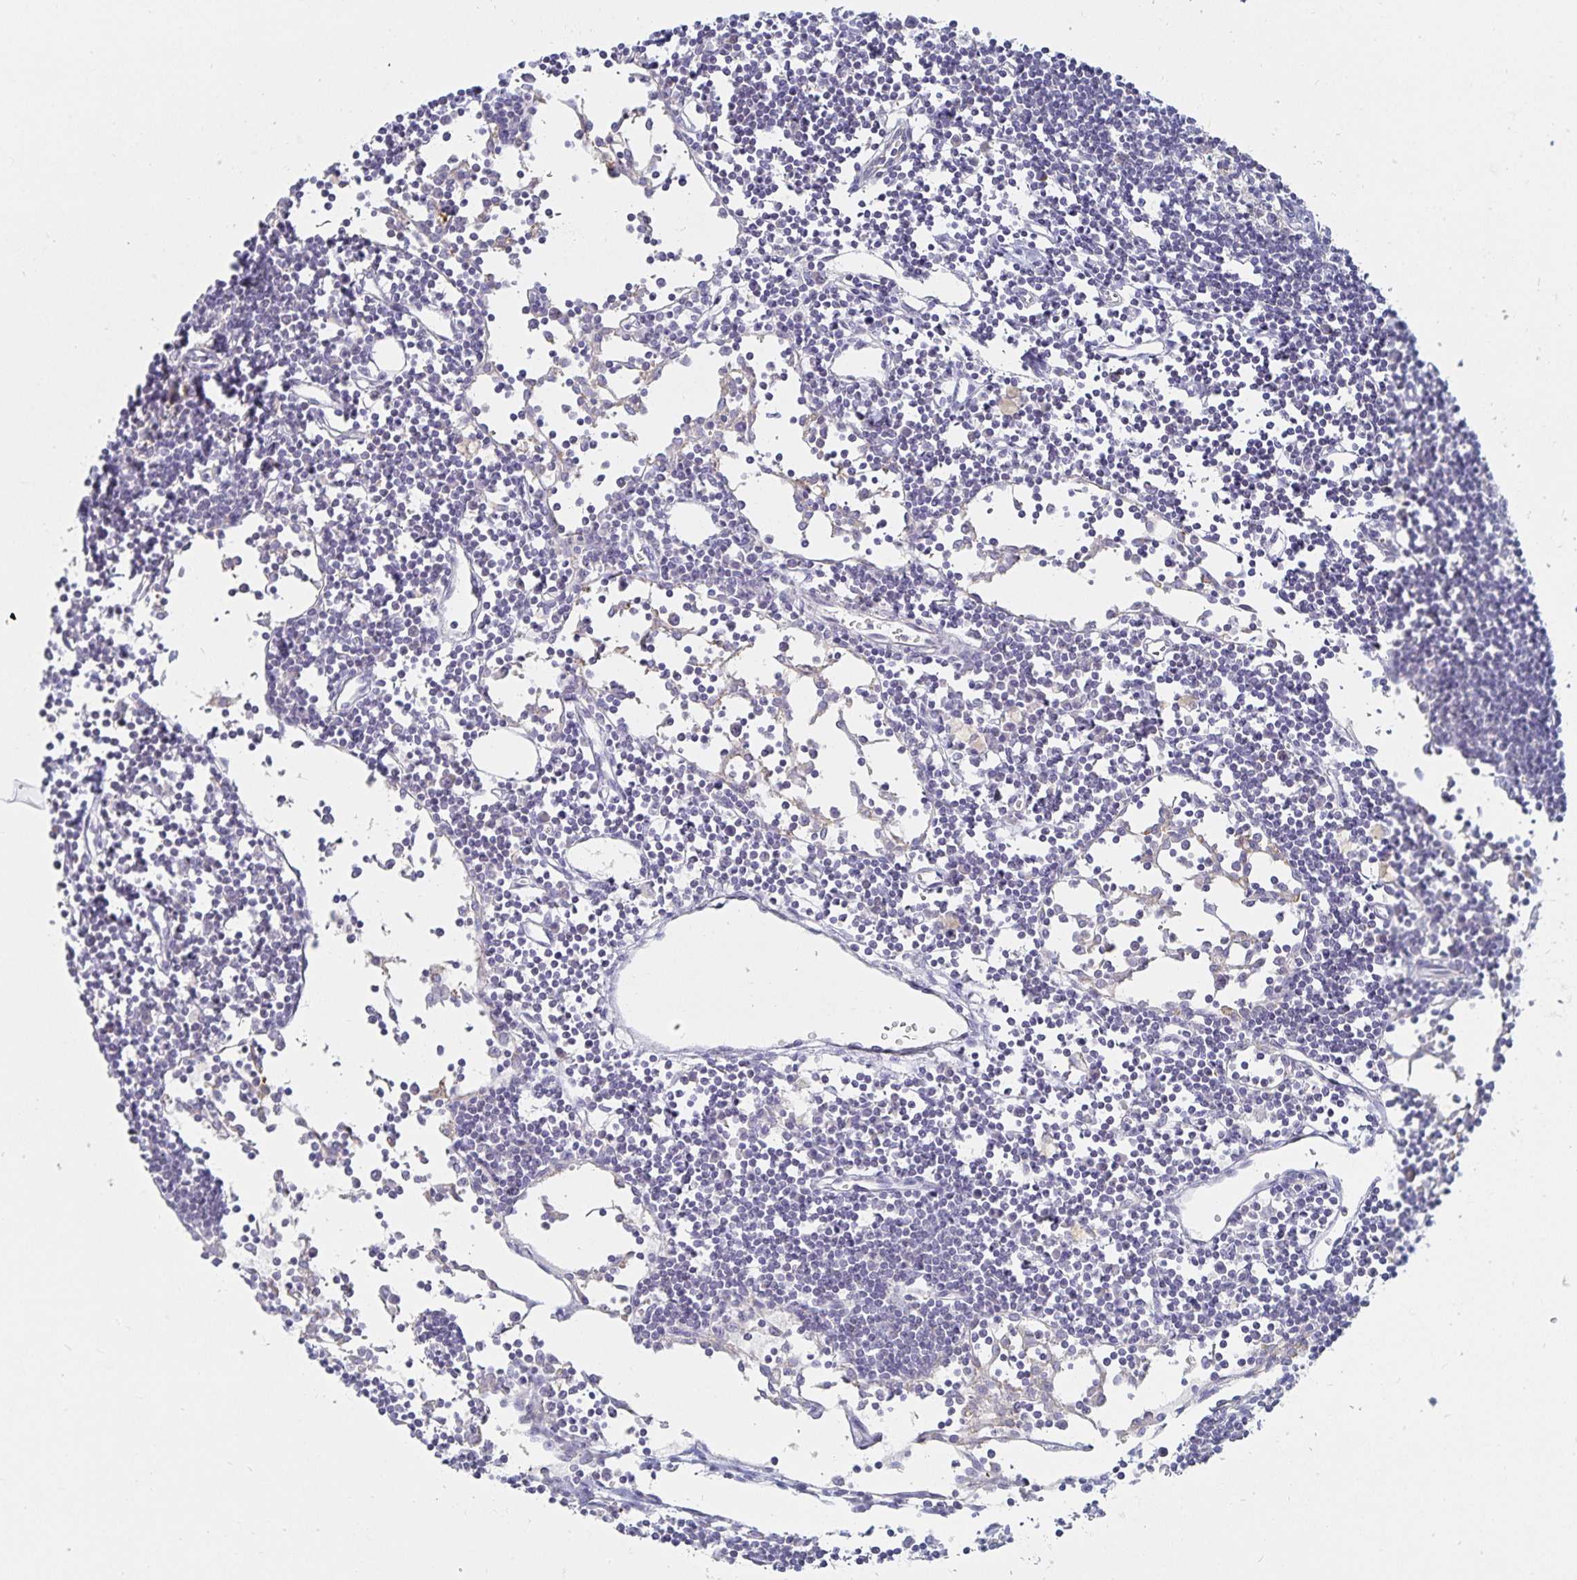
{"staining": {"intensity": "negative", "quantity": "none", "location": "none"}, "tissue": "lymph node", "cell_type": "Germinal center cells", "image_type": "normal", "snomed": [{"axis": "morphology", "description": "Normal tissue, NOS"}, {"axis": "topography", "description": "Lymph node"}], "caption": "The histopathology image reveals no staining of germinal center cells in unremarkable lymph node.", "gene": "SFTPA1", "patient": {"sex": "female", "age": 65}}